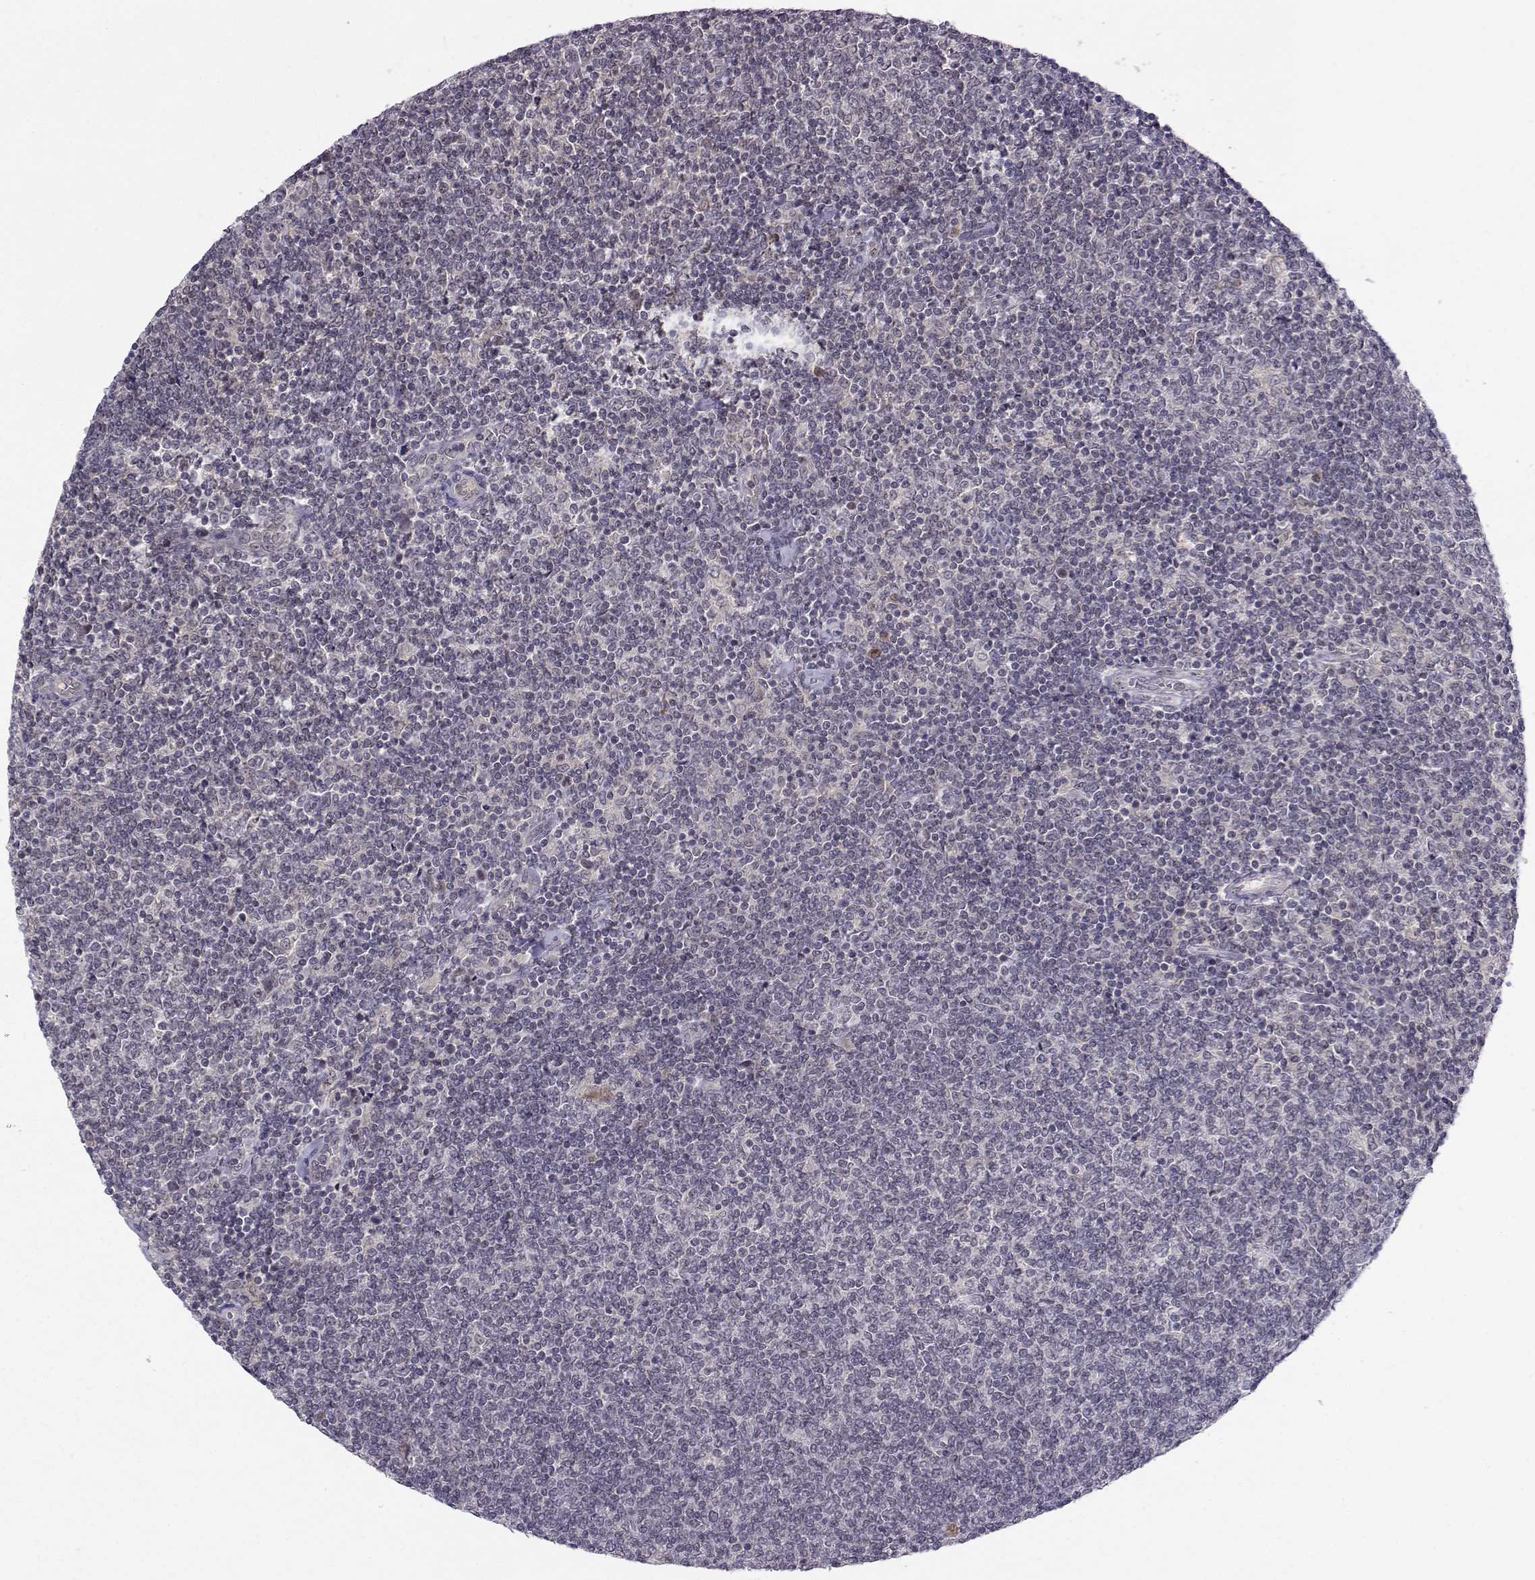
{"staining": {"intensity": "negative", "quantity": "none", "location": "none"}, "tissue": "lymphoma", "cell_type": "Tumor cells", "image_type": "cancer", "snomed": [{"axis": "morphology", "description": "Malignant lymphoma, non-Hodgkin's type, Low grade"}, {"axis": "topography", "description": "Lymph node"}], "caption": "Lymphoma was stained to show a protein in brown. There is no significant expression in tumor cells. (Brightfield microscopy of DAB (3,3'-diaminobenzidine) IHC at high magnification).", "gene": "KIF13B", "patient": {"sex": "male", "age": 52}}